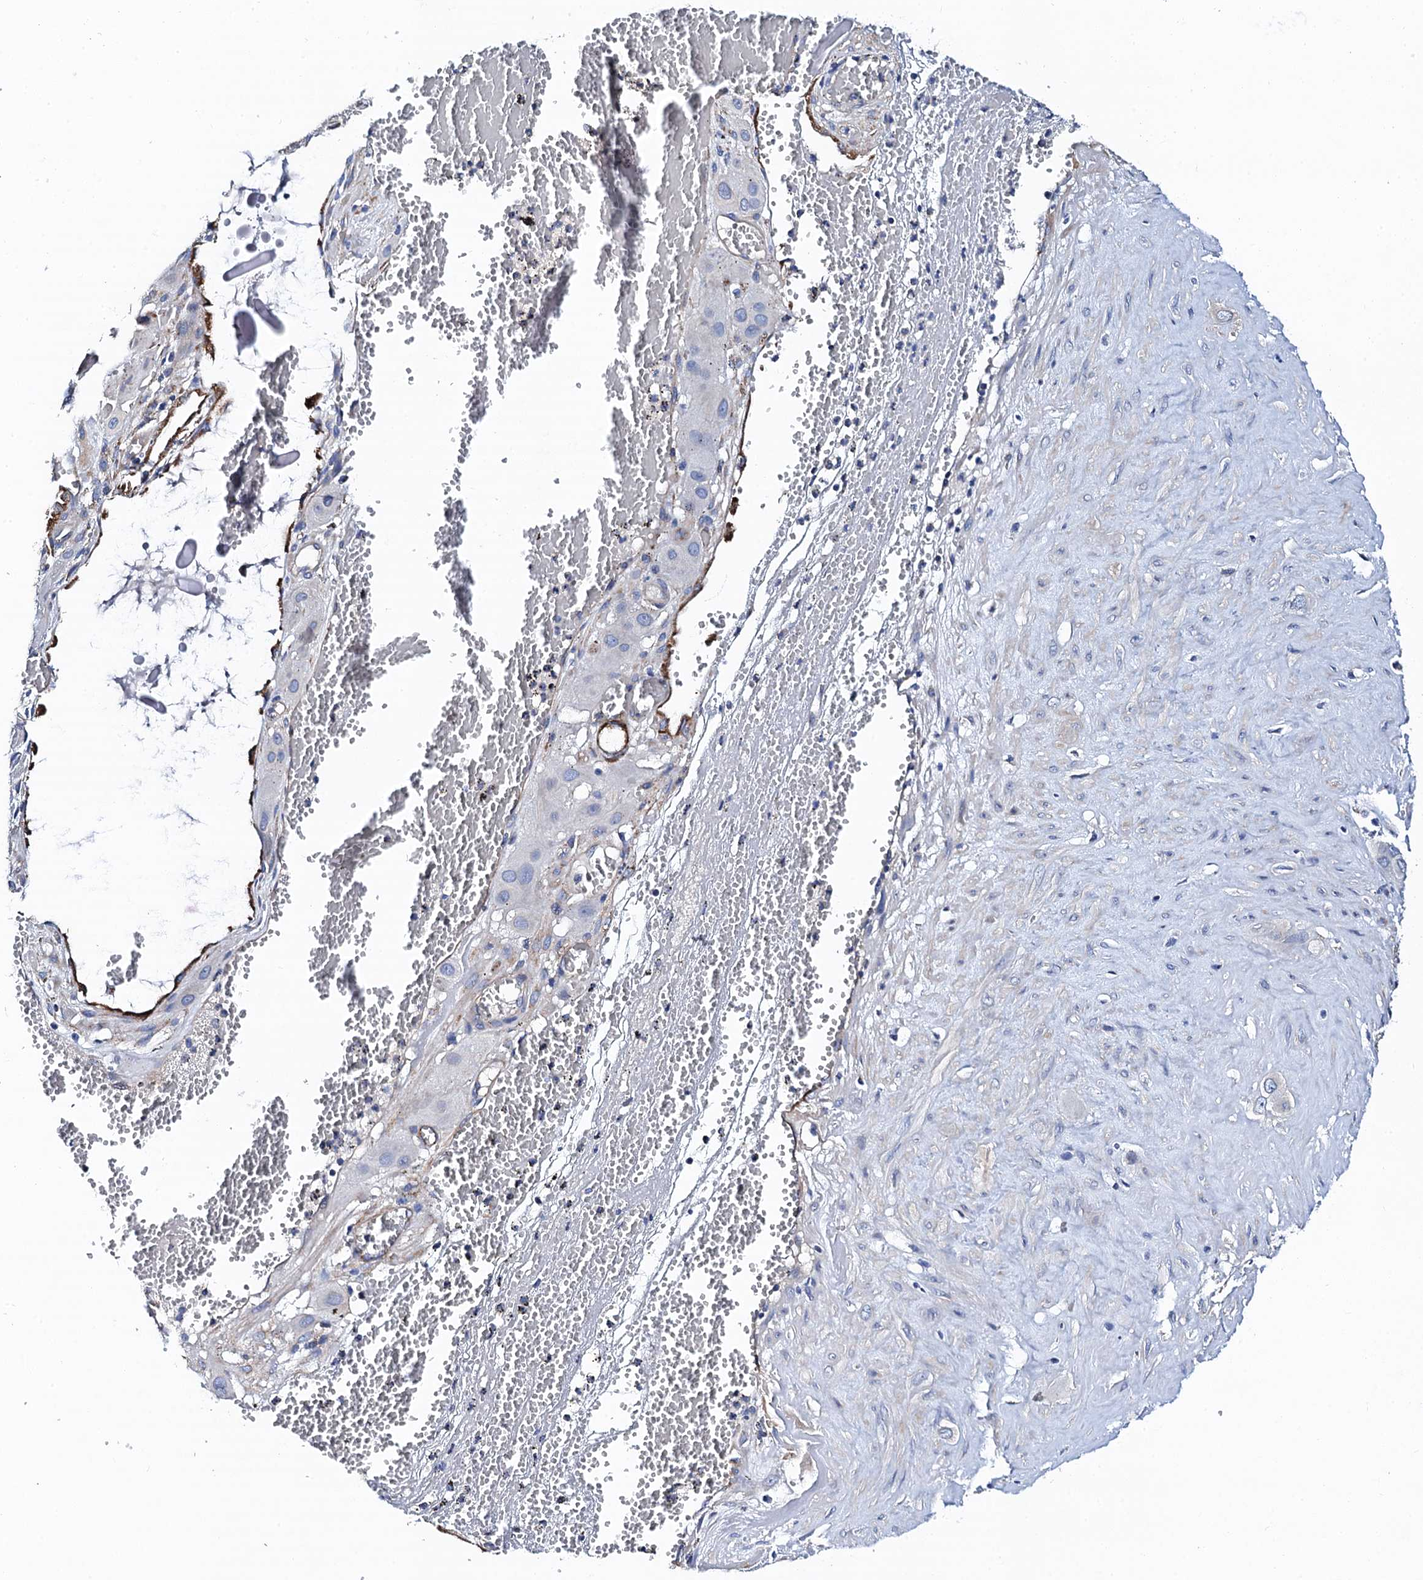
{"staining": {"intensity": "negative", "quantity": "none", "location": "none"}, "tissue": "cervical cancer", "cell_type": "Tumor cells", "image_type": "cancer", "snomed": [{"axis": "morphology", "description": "Squamous cell carcinoma, NOS"}, {"axis": "topography", "description": "Cervix"}], "caption": "IHC image of human cervical cancer (squamous cell carcinoma) stained for a protein (brown), which displays no expression in tumor cells.", "gene": "KLHL32", "patient": {"sex": "female", "age": 34}}